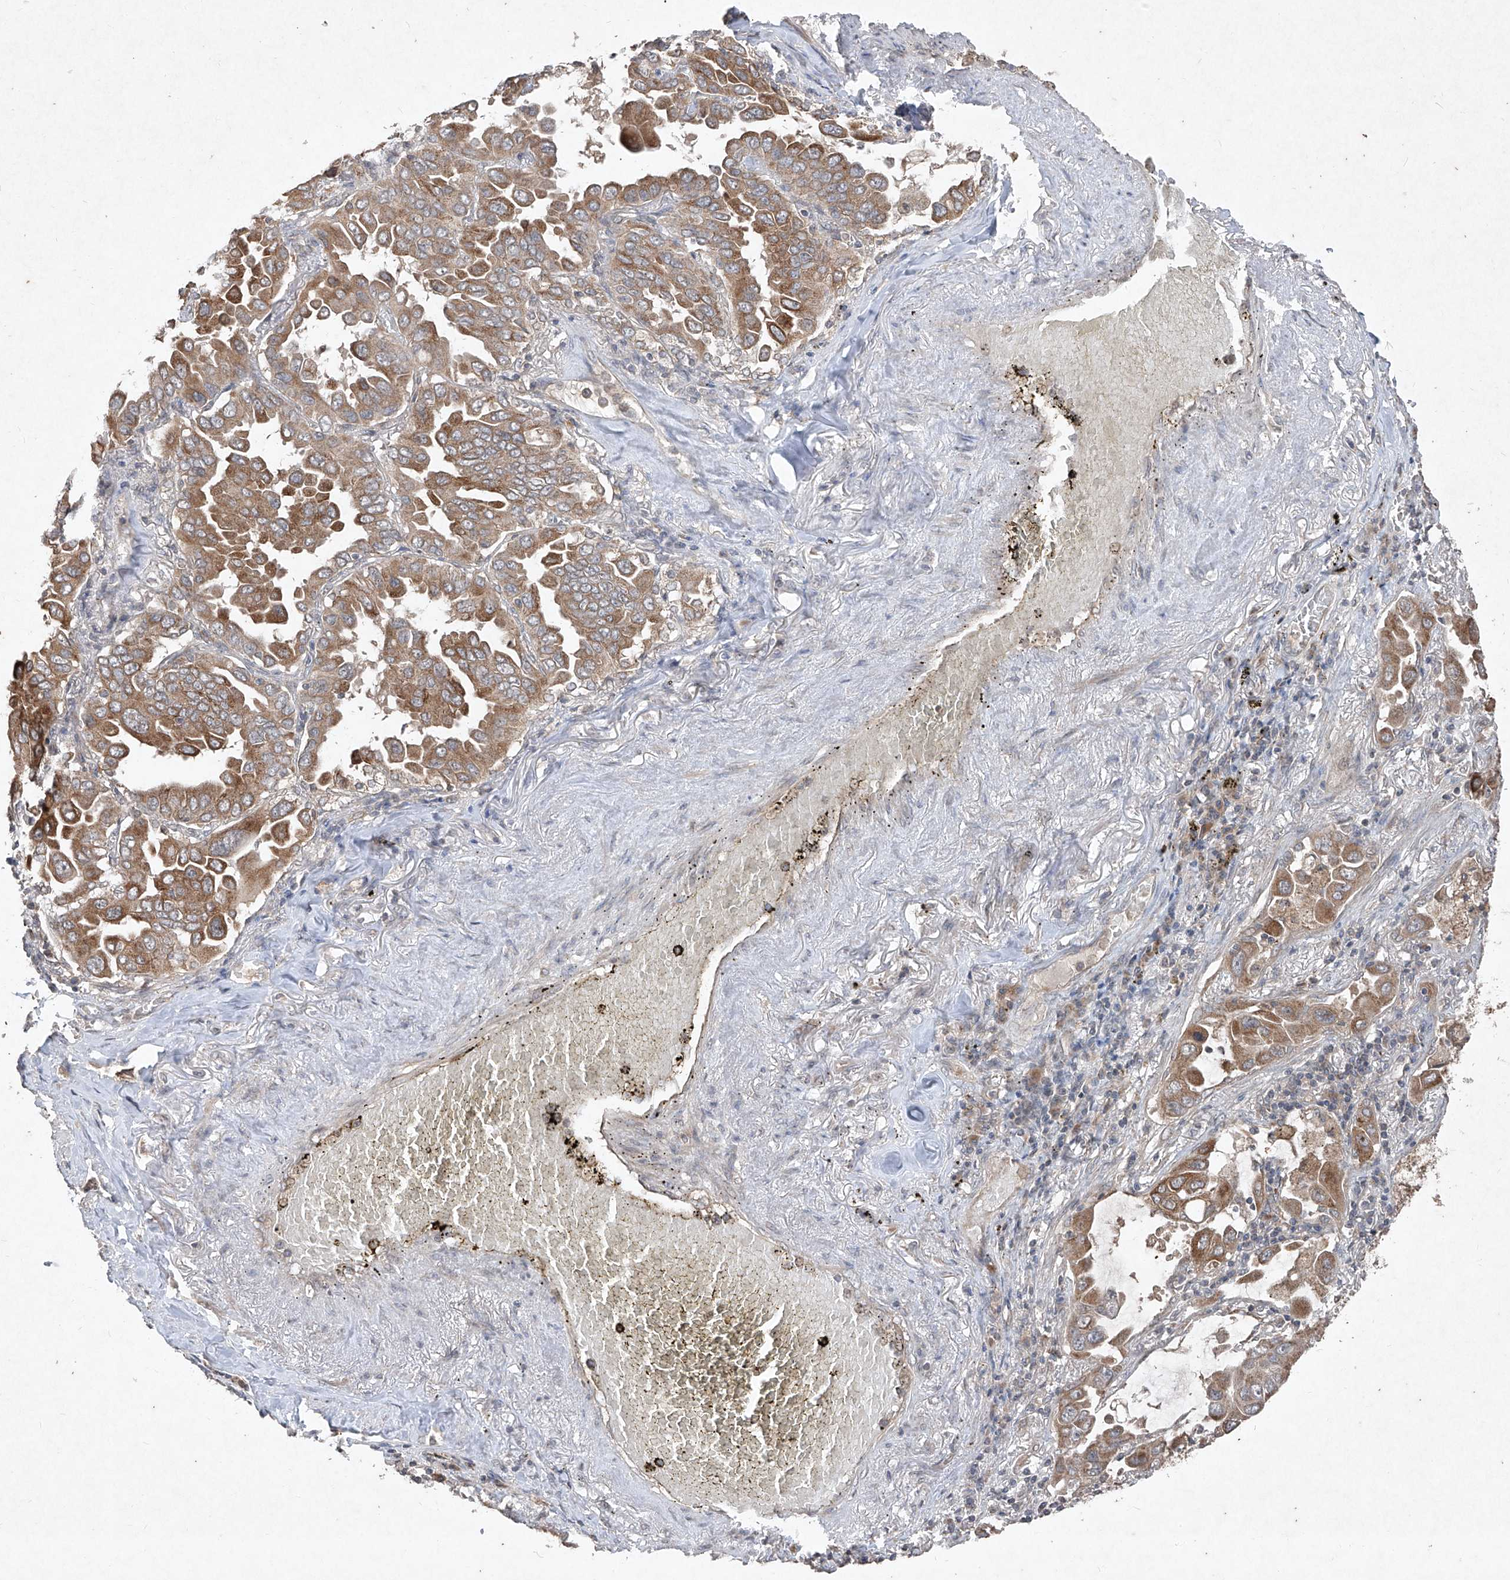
{"staining": {"intensity": "moderate", "quantity": ">75%", "location": "cytoplasmic/membranous"}, "tissue": "lung cancer", "cell_type": "Tumor cells", "image_type": "cancer", "snomed": [{"axis": "morphology", "description": "Adenocarcinoma, NOS"}, {"axis": "topography", "description": "Lung"}], "caption": "An image of human adenocarcinoma (lung) stained for a protein displays moderate cytoplasmic/membranous brown staining in tumor cells.", "gene": "ABCD3", "patient": {"sex": "male", "age": 64}}